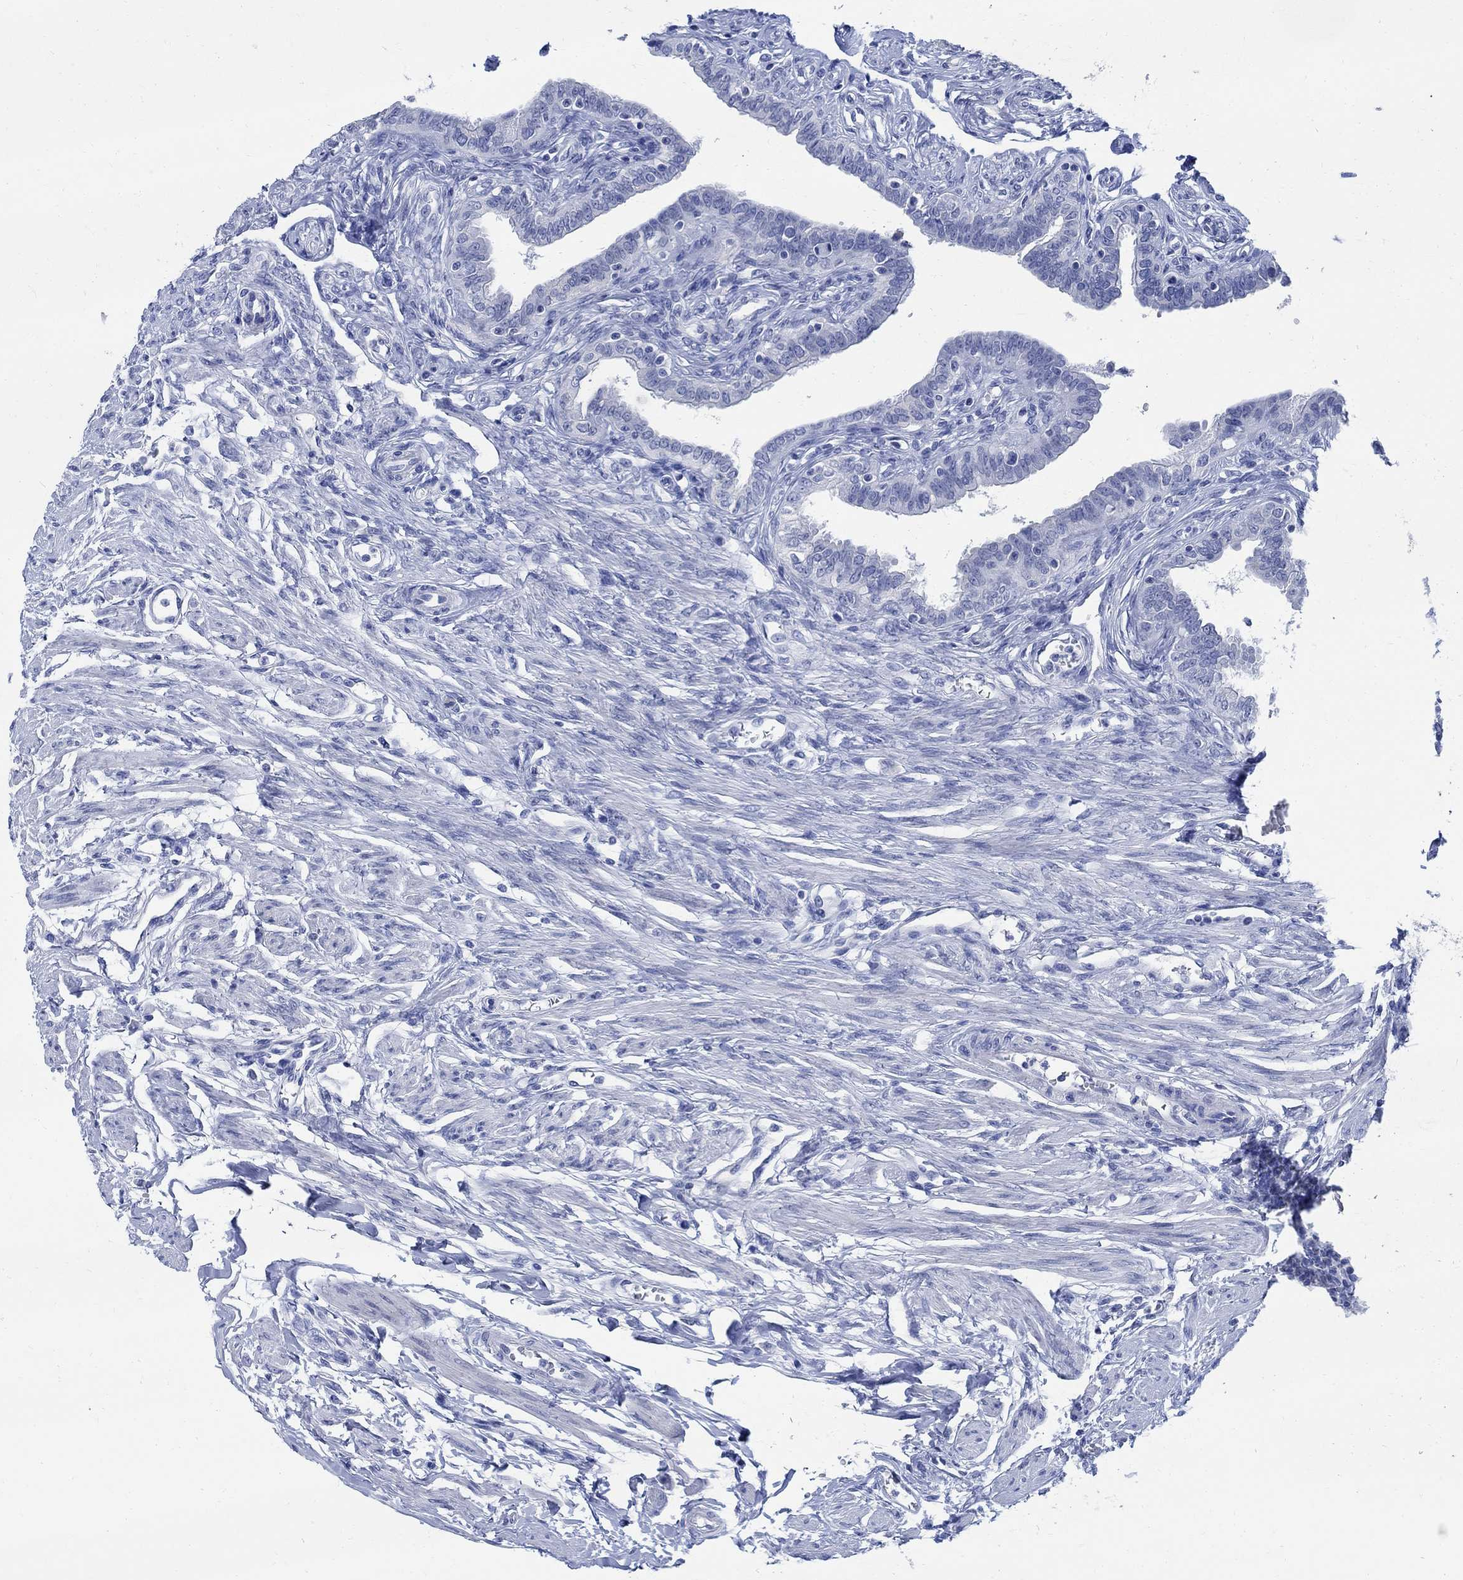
{"staining": {"intensity": "negative", "quantity": "none", "location": "none"}, "tissue": "fallopian tube", "cell_type": "Glandular cells", "image_type": "normal", "snomed": [{"axis": "morphology", "description": "Normal tissue, NOS"}, {"axis": "morphology", "description": "Carcinoma, endometroid"}, {"axis": "topography", "description": "Fallopian tube"}, {"axis": "topography", "description": "Ovary"}], "caption": "Fallopian tube was stained to show a protein in brown. There is no significant staining in glandular cells. (DAB immunohistochemistry, high magnification).", "gene": "CAMK2N1", "patient": {"sex": "female", "age": 42}}